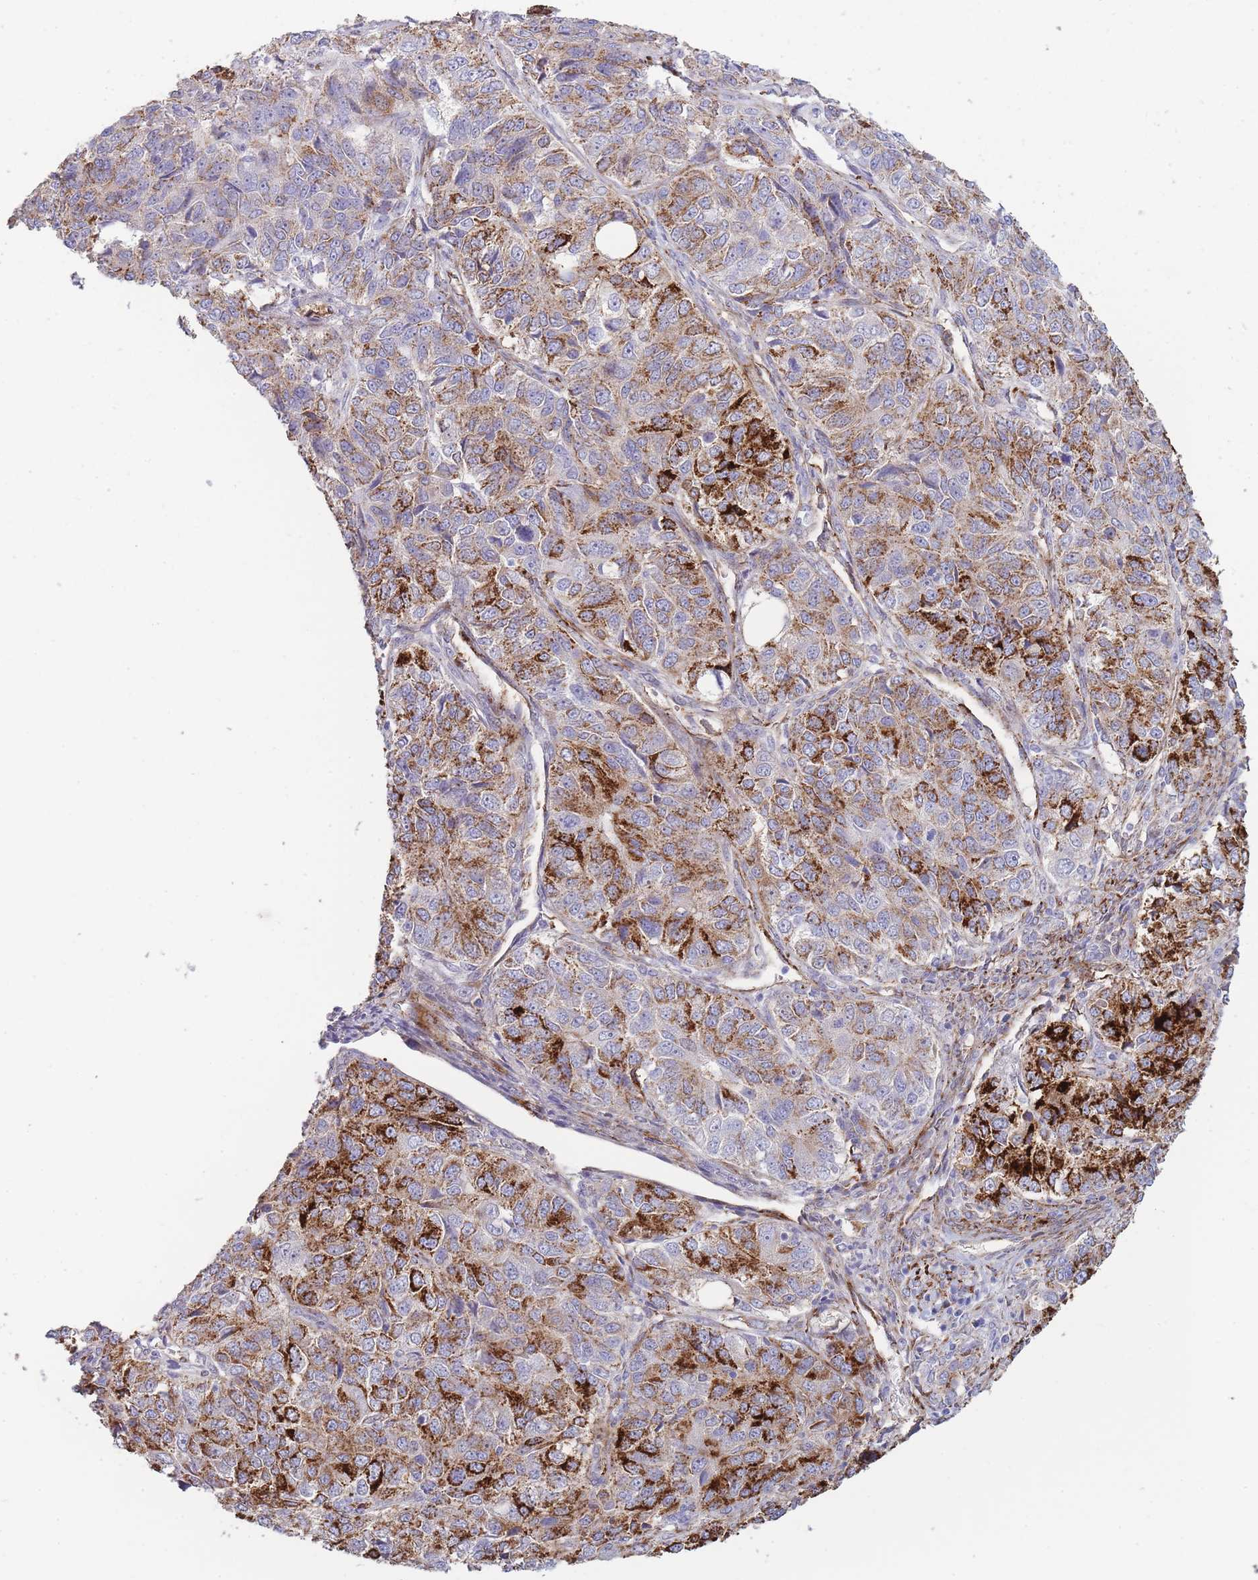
{"staining": {"intensity": "strong", "quantity": "25%-75%", "location": "cytoplasmic/membranous"}, "tissue": "ovarian cancer", "cell_type": "Tumor cells", "image_type": "cancer", "snomed": [{"axis": "morphology", "description": "Carcinoma, endometroid"}, {"axis": "topography", "description": "Ovary"}], "caption": "Protein expression analysis of ovarian endometroid carcinoma exhibits strong cytoplasmic/membranous positivity in about 25%-75% of tumor cells.", "gene": "UTP14A", "patient": {"sex": "female", "age": 51}}